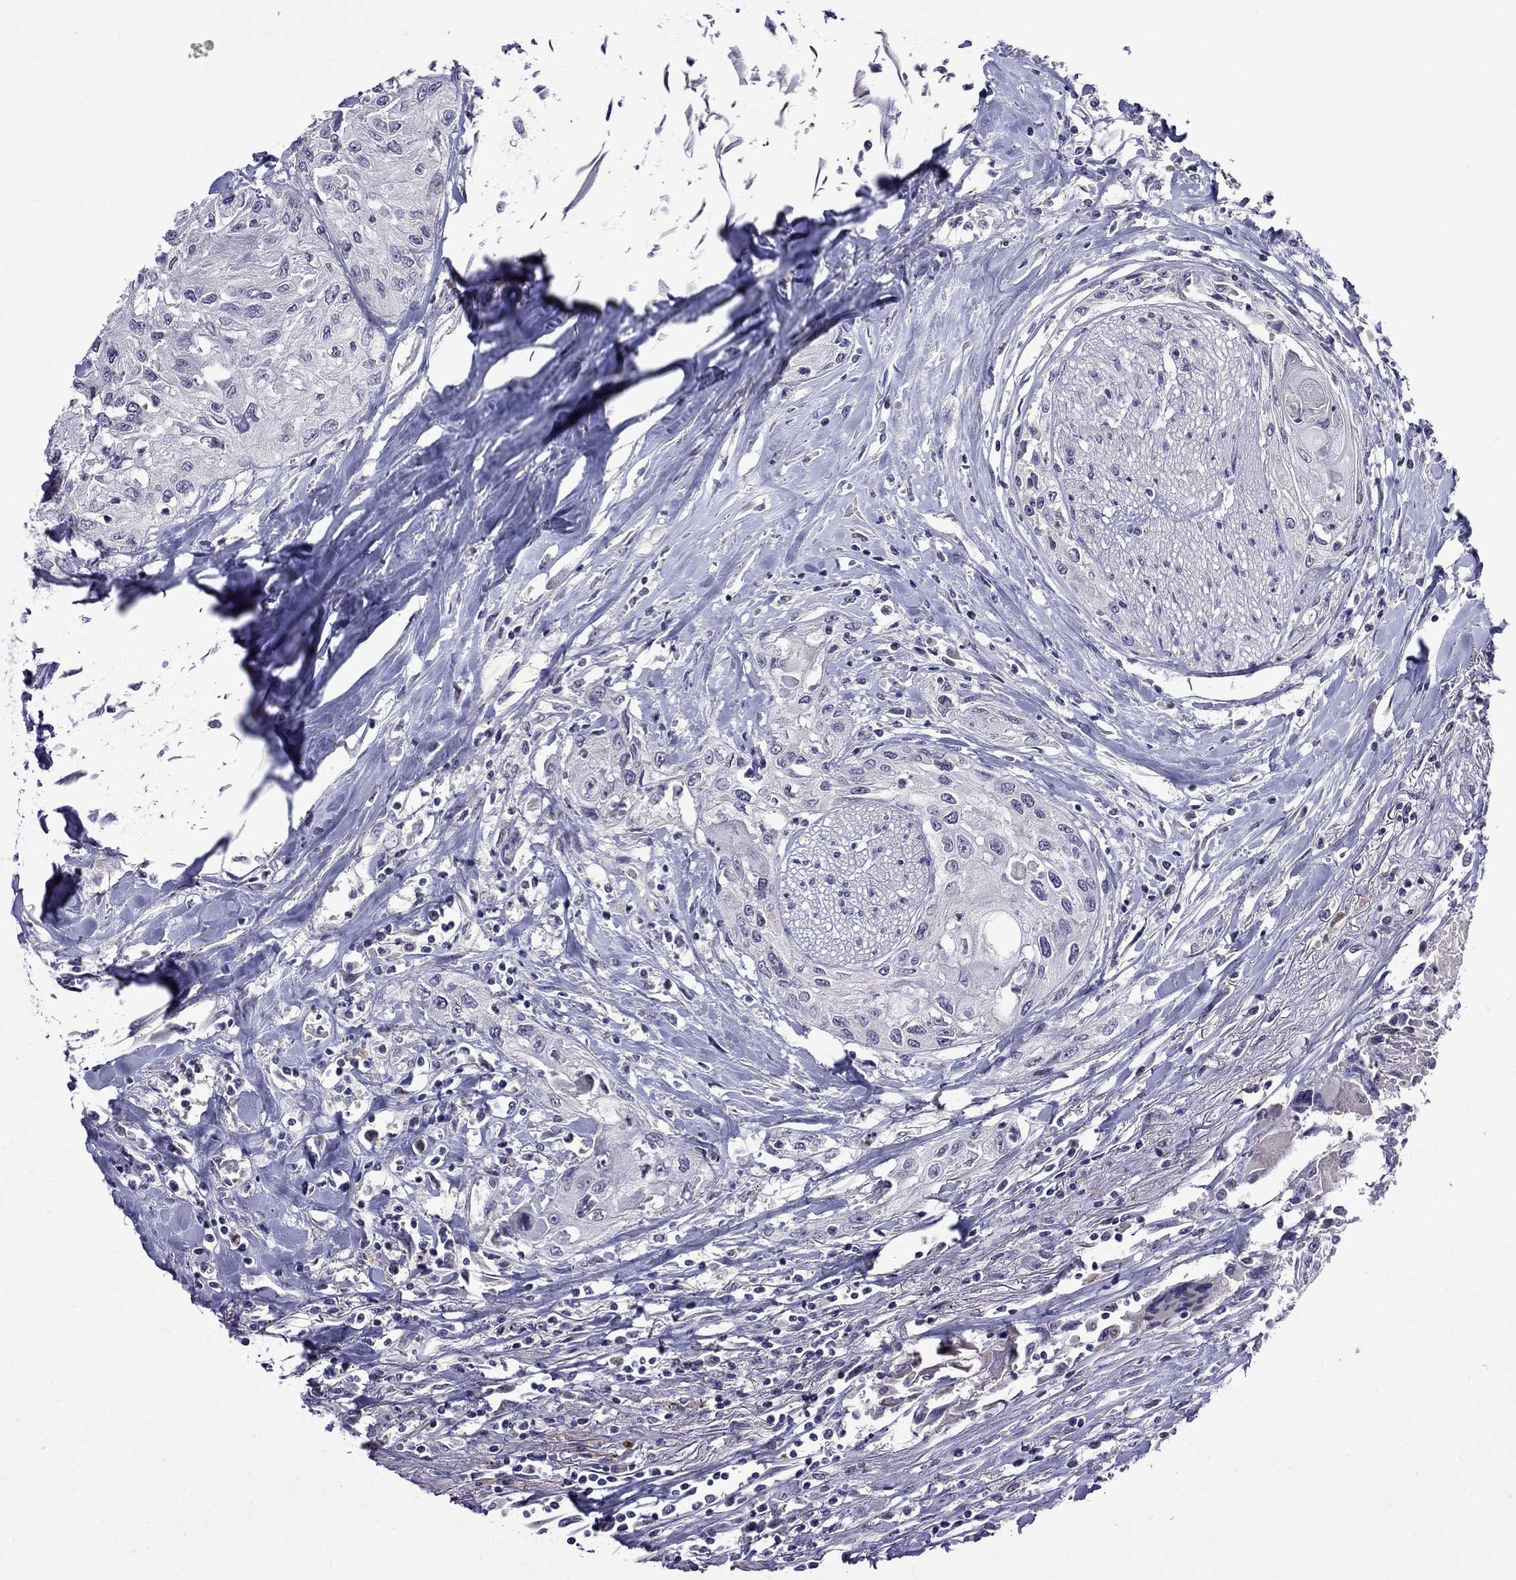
{"staining": {"intensity": "negative", "quantity": "none", "location": "none"}, "tissue": "head and neck cancer", "cell_type": "Tumor cells", "image_type": "cancer", "snomed": [{"axis": "morphology", "description": "Normal tissue, NOS"}, {"axis": "morphology", "description": "Squamous cell carcinoma, NOS"}, {"axis": "topography", "description": "Oral tissue"}, {"axis": "topography", "description": "Peripheral nerve tissue"}, {"axis": "topography", "description": "Head-Neck"}], "caption": "There is no significant positivity in tumor cells of head and neck cancer.", "gene": "STAR", "patient": {"sex": "female", "age": 59}}